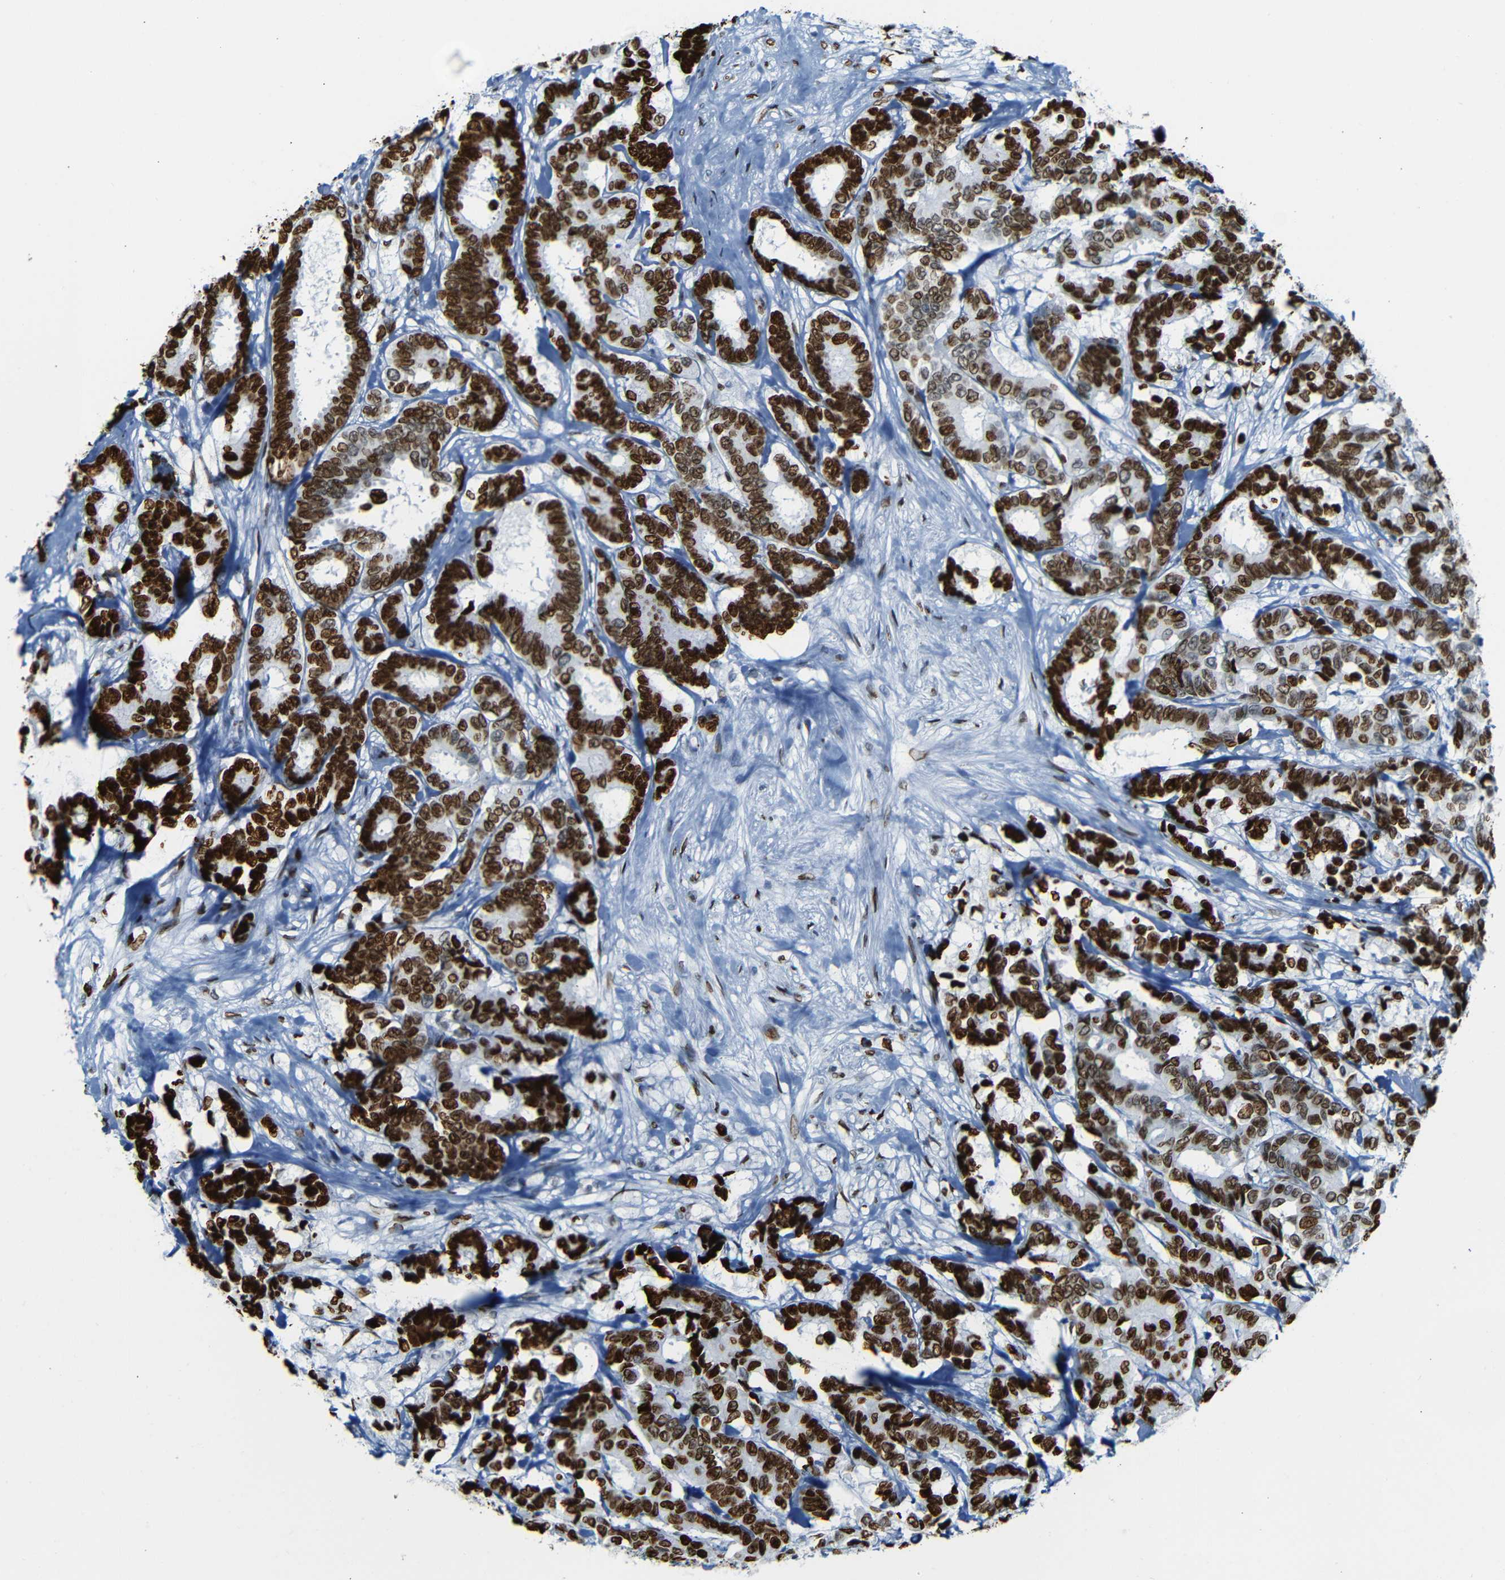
{"staining": {"intensity": "strong", "quantity": ">75%", "location": "nuclear"}, "tissue": "breast cancer", "cell_type": "Tumor cells", "image_type": "cancer", "snomed": [{"axis": "morphology", "description": "Duct carcinoma"}, {"axis": "topography", "description": "Breast"}], "caption": "There is high levels of strong nuclear positivity in tumor cells of breast cancer, as demonstrated by immunohistochemical staining (brown color).", "gene": "NPIPB15", "patient": {"sex": "female", "age": 87}}